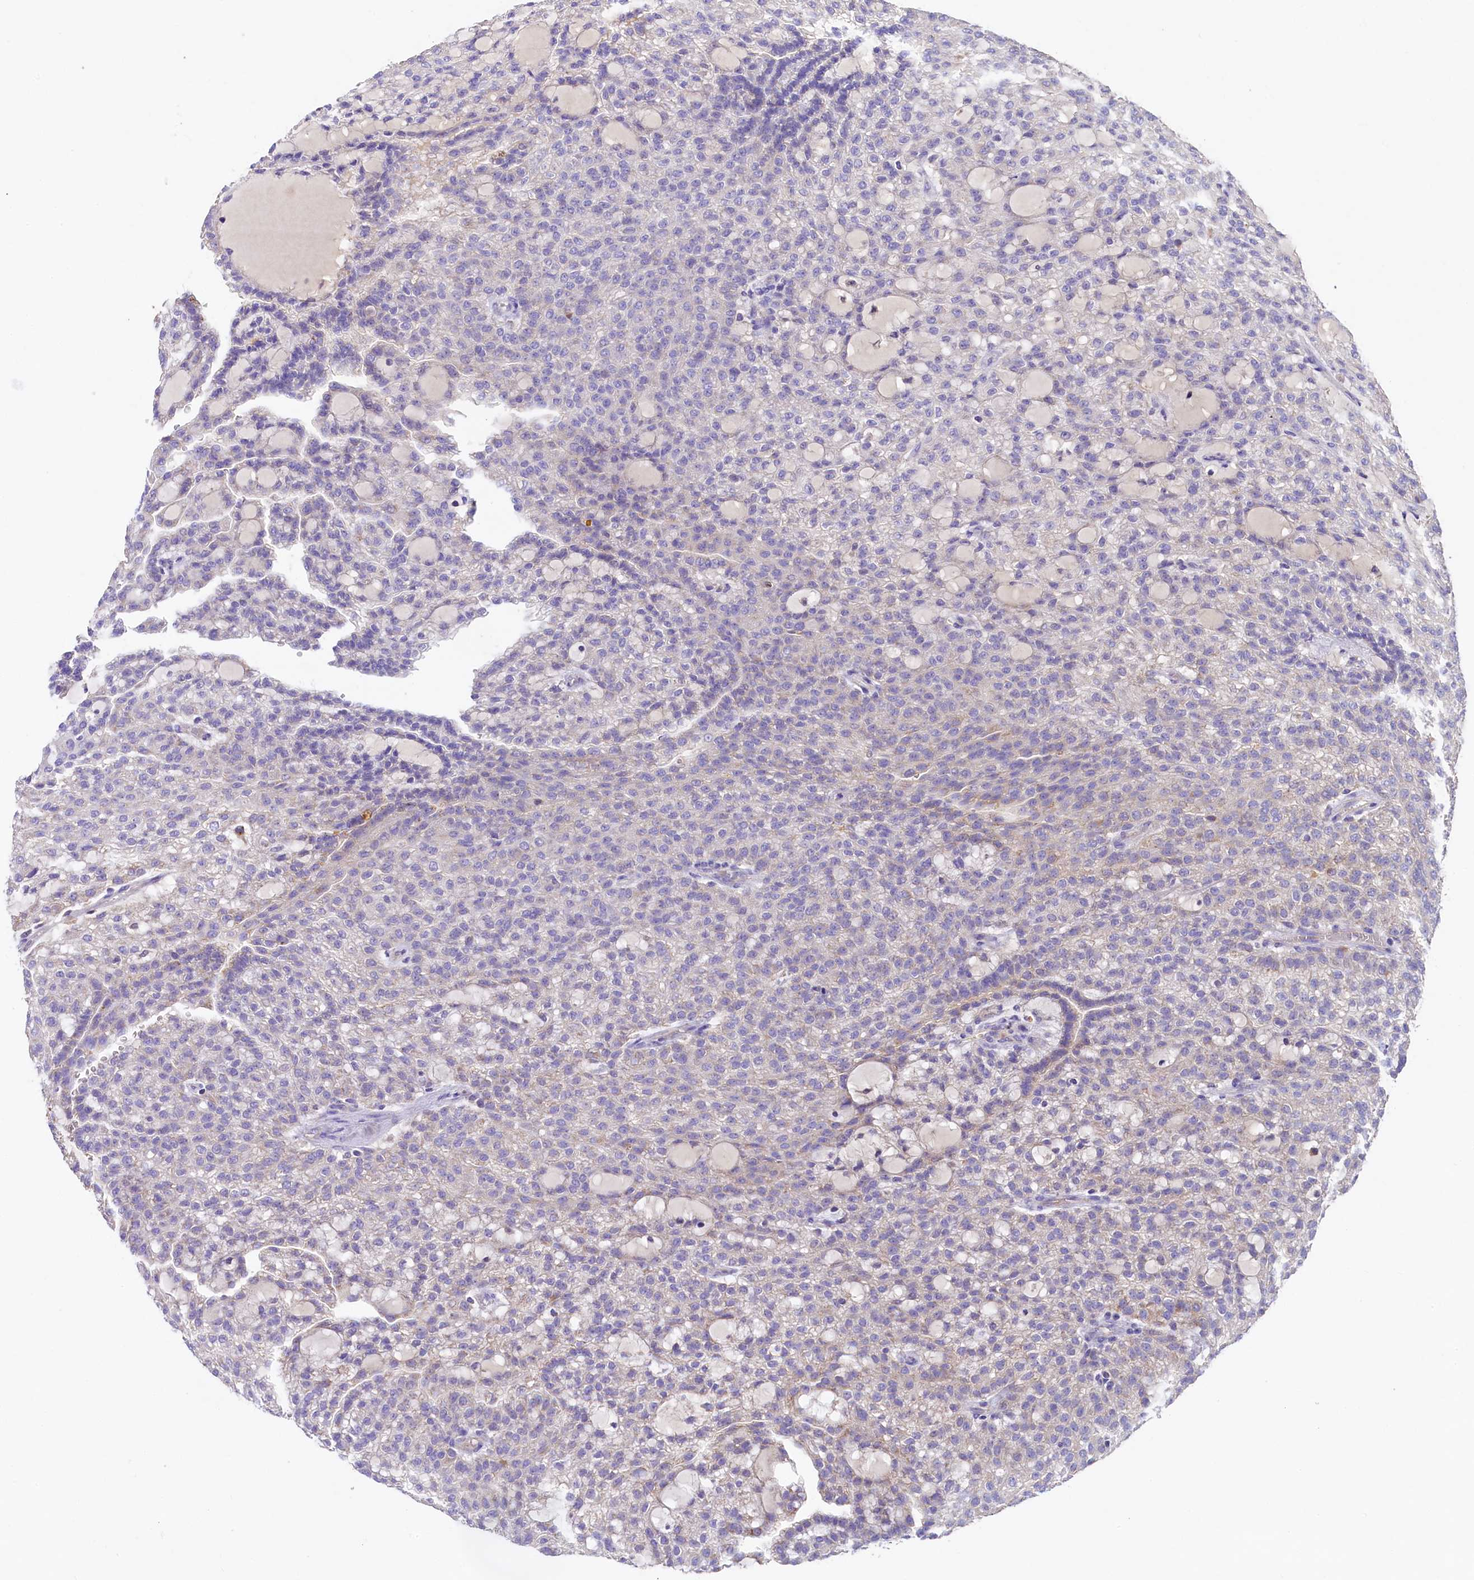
{"staining": {"intensity": "moderate", "quantity": "25%-75%", "location": "cytoplasmic/membranous"}, "tissue": "renal cancer", "cell_type": "Tumor cells", "image_type": "cancer", "snomed": [{"axis": "morphology", "description": "Adenocarcinoma, NOS"}, {"axis": "topography", "description": "Kidney"}], "caption": "A photomicrograph showing moderate cytoplasmic/membranous expression in about 25%-75% of tumor cells in renal cancer, as visualized by brown immunohistochemical staining.", "gene": "PMPCB", "patient": {"sex": "male", "age": 63}}